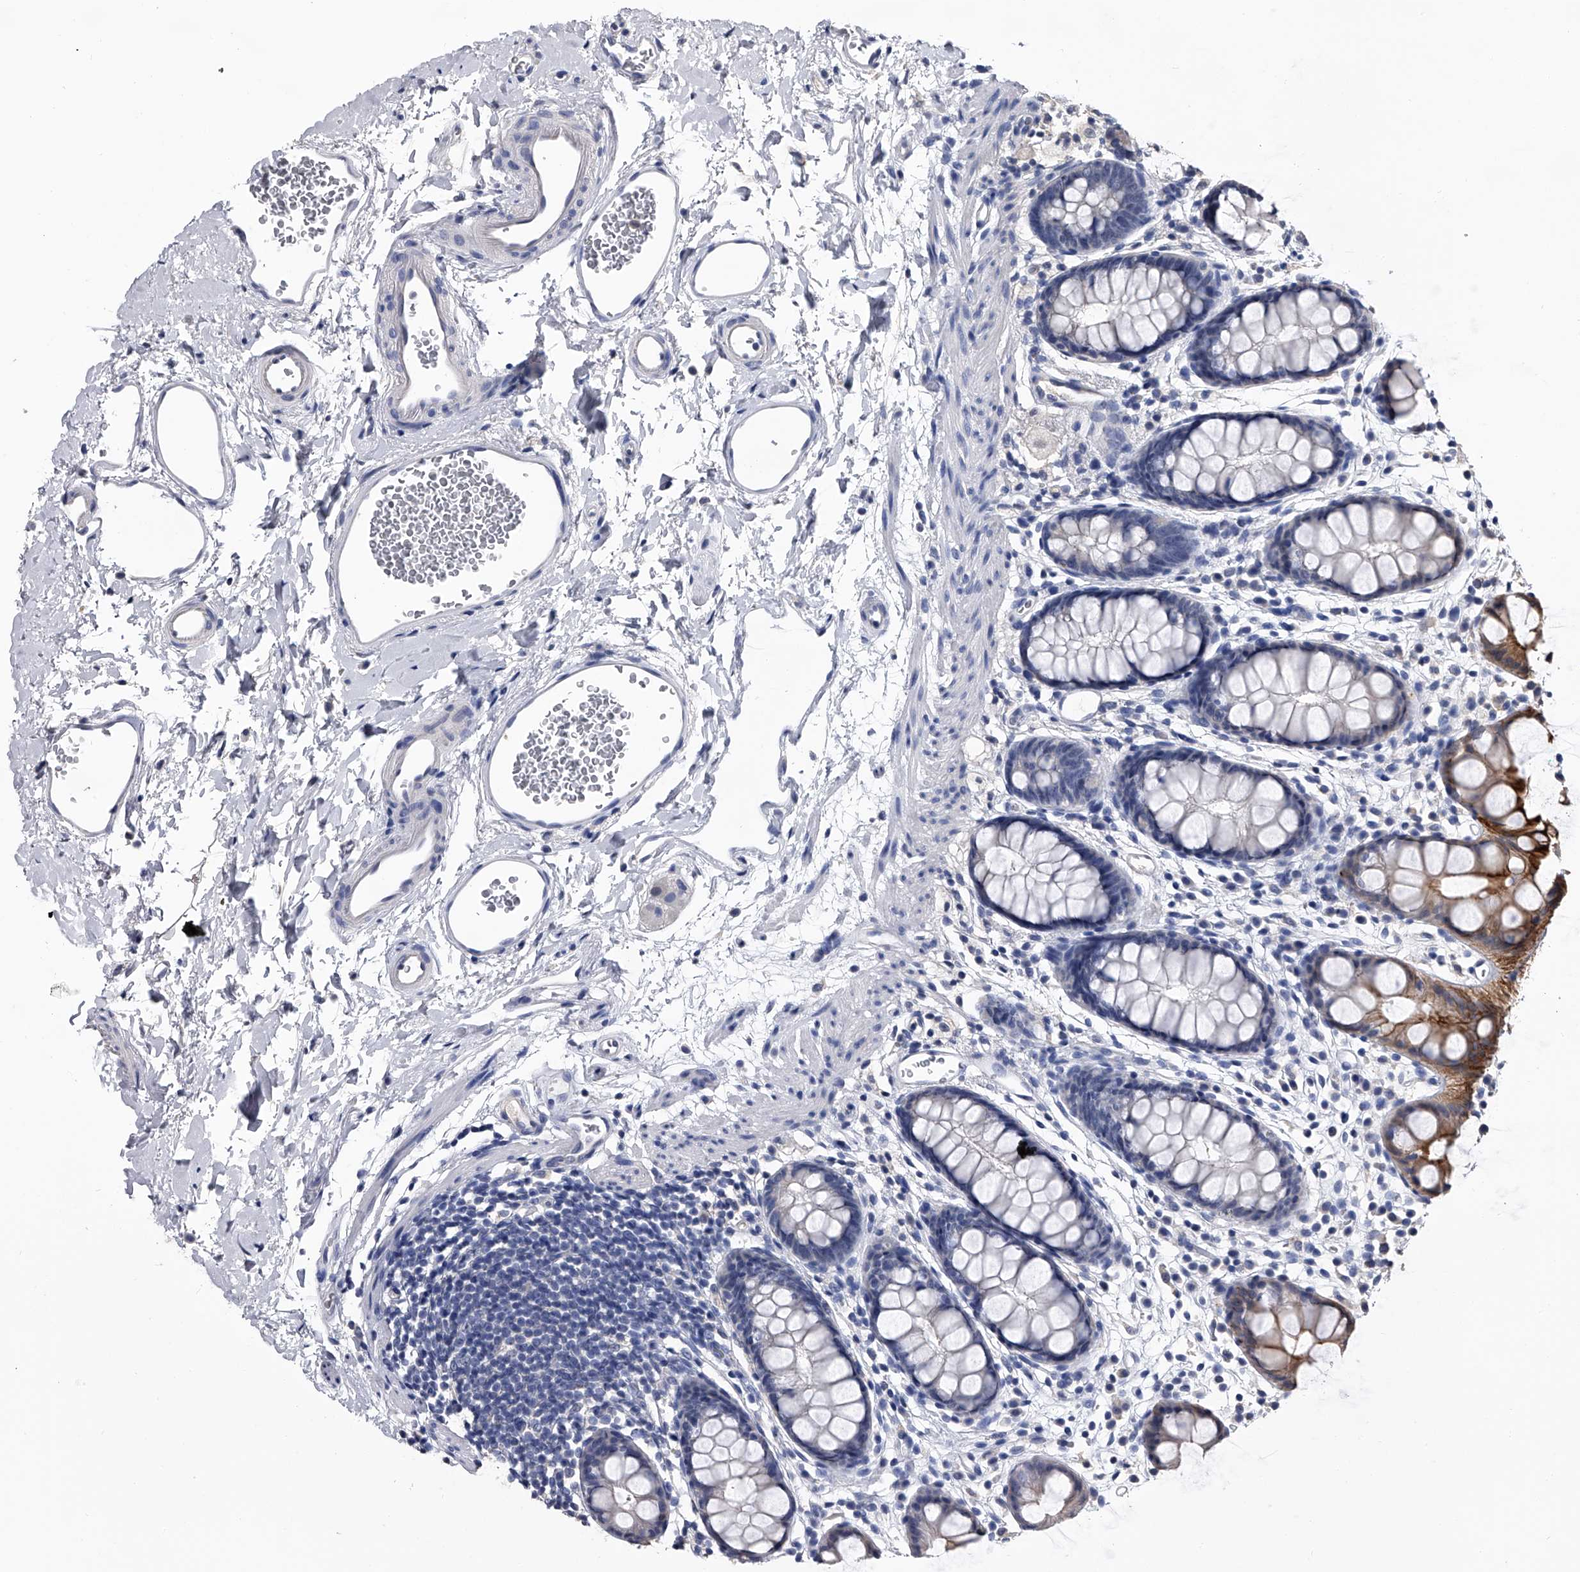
{"staining": {"intensity": "strong", "quantity": "25%-75%", "location": "cytoplasmic/membranous"}, "tissue": "rectum", "cell_type": "Glandular cells", "image_type": "normal", "snomed": [{"axis": "morphology", "description": "Normal tissue, NOS"}, {"axis": "topography", "description": "Rectum"}], "caption": "Protein analysis of normal rectum reveals strong cytoplasmic/membranous positivity in about 25%-75% of glandular cells.", "gene": "EFCAB7", "patient": {"sex": "female", "age": 65}}